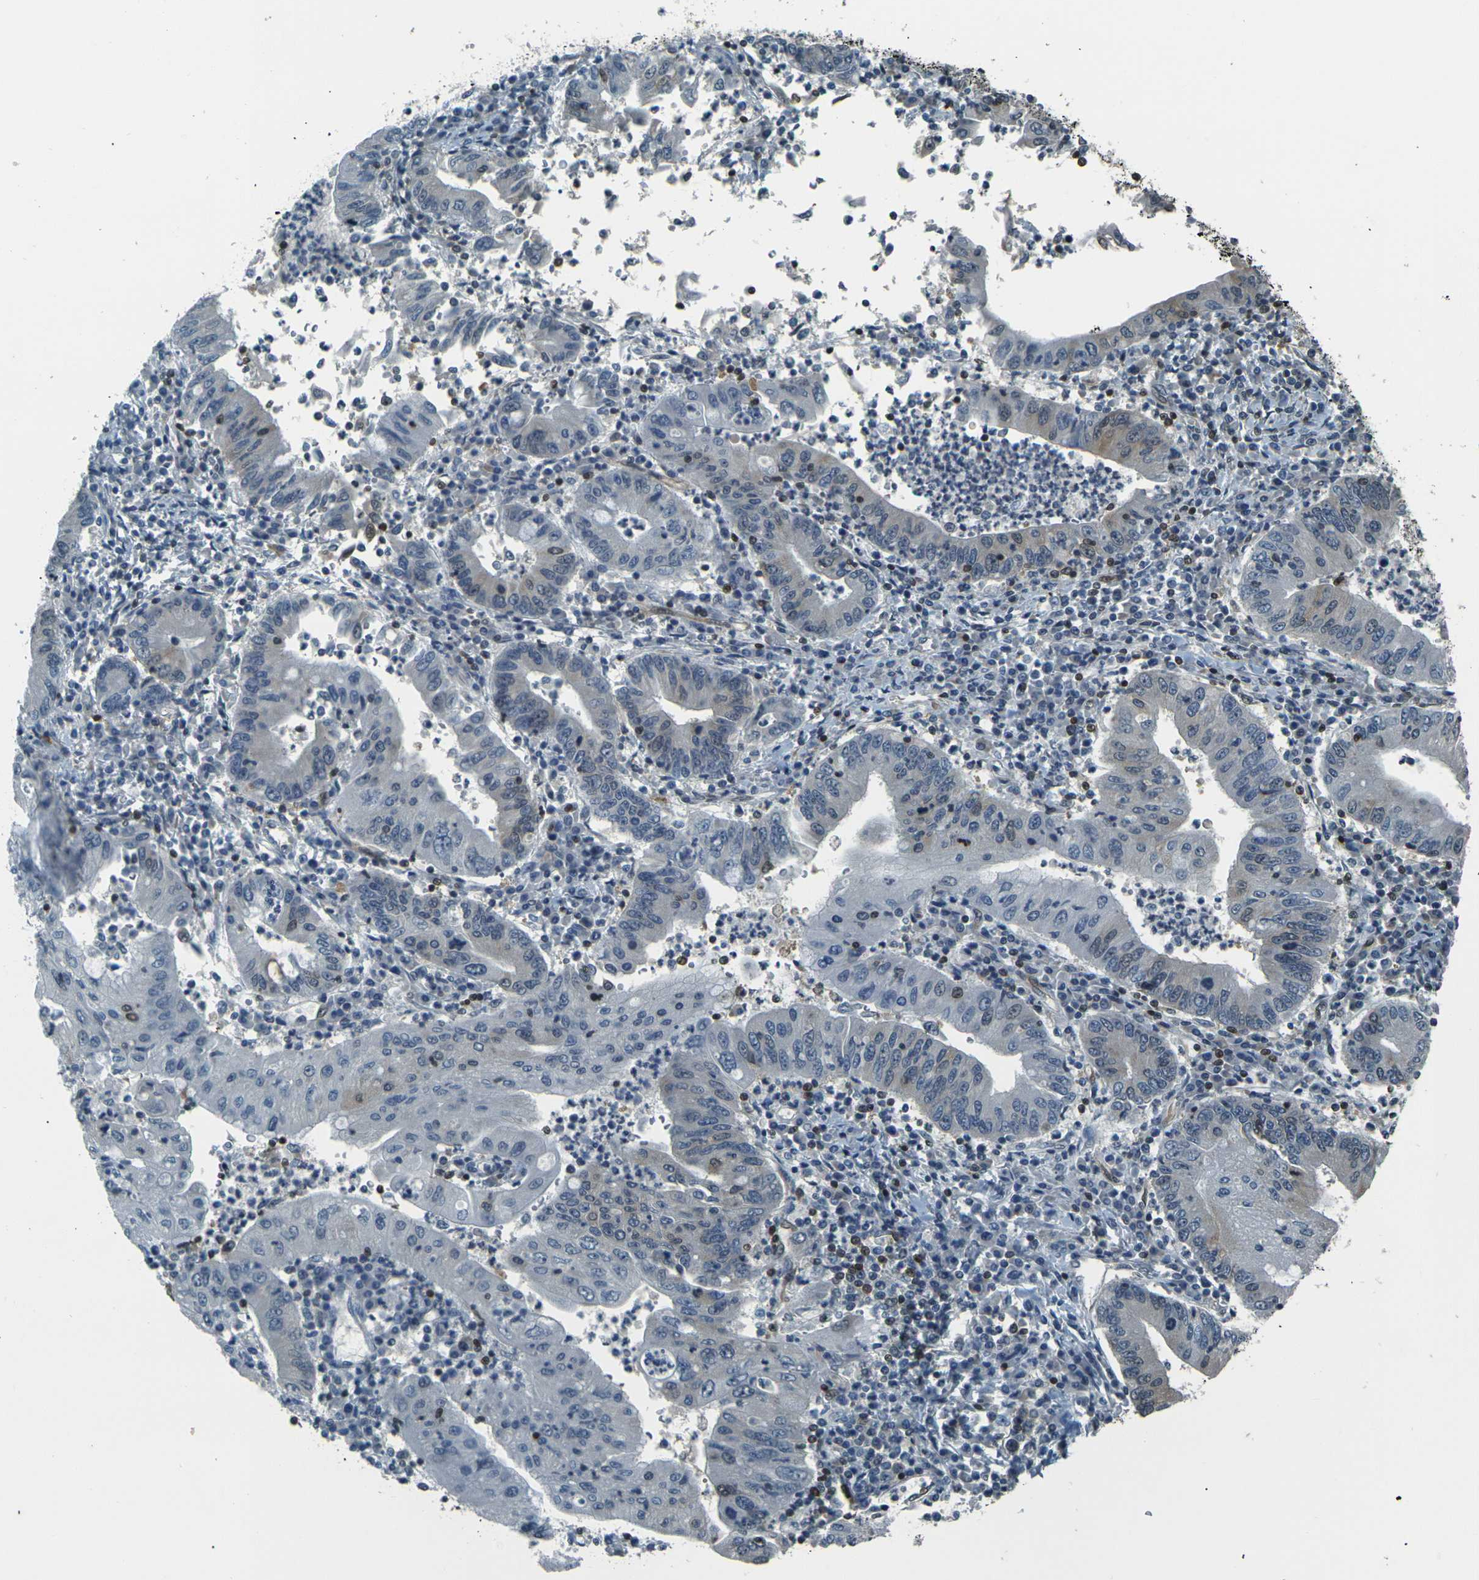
{"staining": {"intensity": "moderate", "quantity": "<25%", "location": "nuclear"}, "tissue": "stomach cancer", "cell_type": "Tumor cells", "image_type": "cancer", "snomed": [{"axis": "morphology", "description": "Normal tissue, NOS"}, {"axis": "morphology", "description": "Adenocarcinoma, NOS"}, {"axis": "topography", "description": "Esophagus"}, {"axis": "topography", "description": "Stomach, upper"}, {"axis": "topography", "description": "Peripheral nerve tissue"}], "caption": "There is low levels of moderate nuclear positivity in tumor cells of adenocarcinoma (stomach), as demonstrated by immunohistochemical staining (brown color).", "gene": "NHEJ1", "patient": {"sex": "male", "age": 62}}